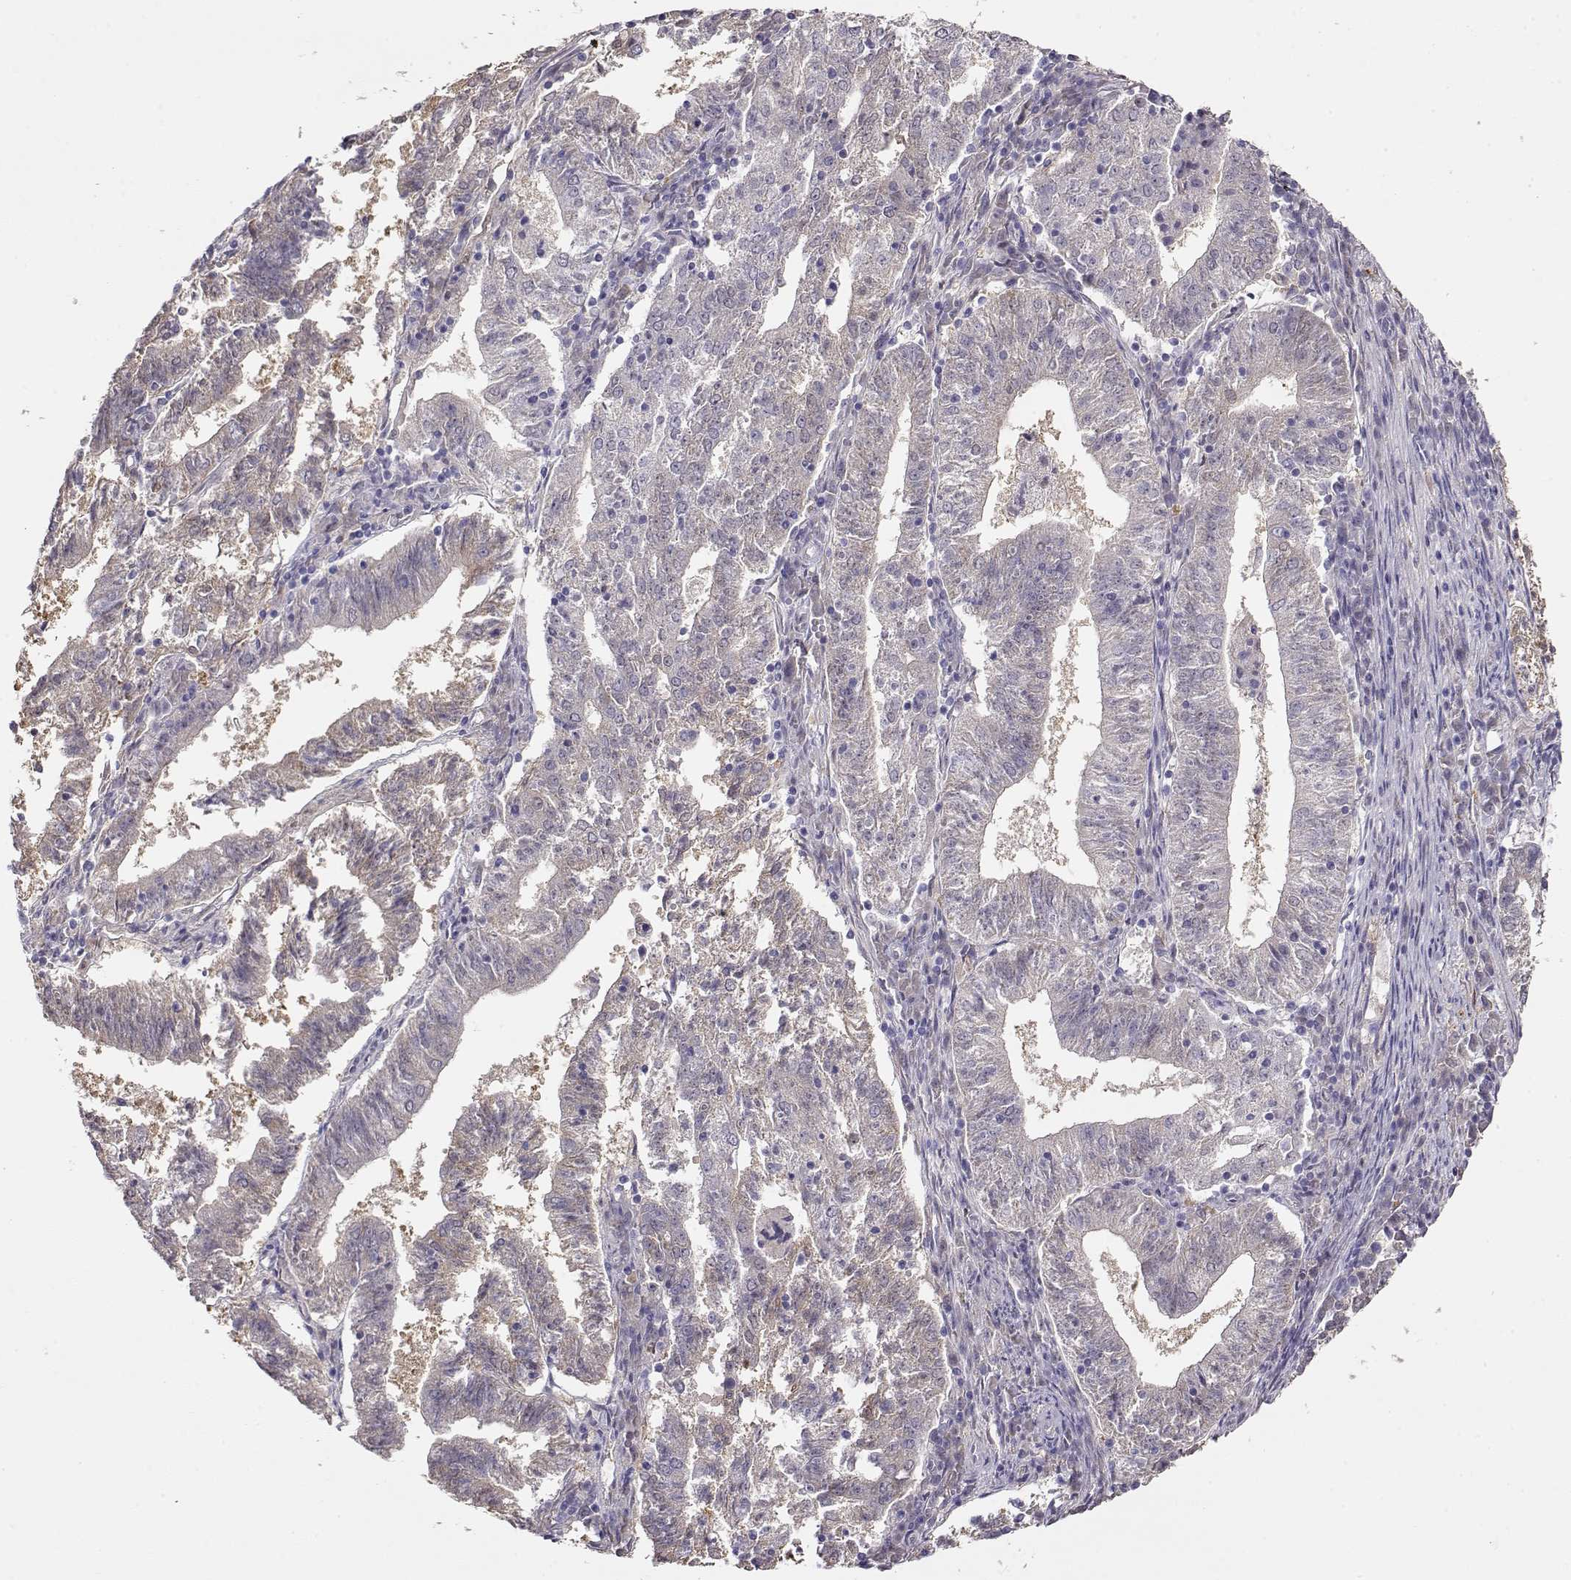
{"staining": {"intensity": "negative", "quantity": "none", "location": "none"}, "tissue": "endometrial cancer", "cell_type": "Tumor cells", "image_type": "cancer", "snomed": [{"axis": "morphology", "description": "Adenocarcinoma, NOS"}, {"axis": "topography", "description": "Endometrium"}], "caption": "Endometrial adenocarcinoma was stained to show a protein in brown. There is no significant staining in tumor cells.", "gene": "CCR8", "patient": {"sex": "female", "age": 82}}